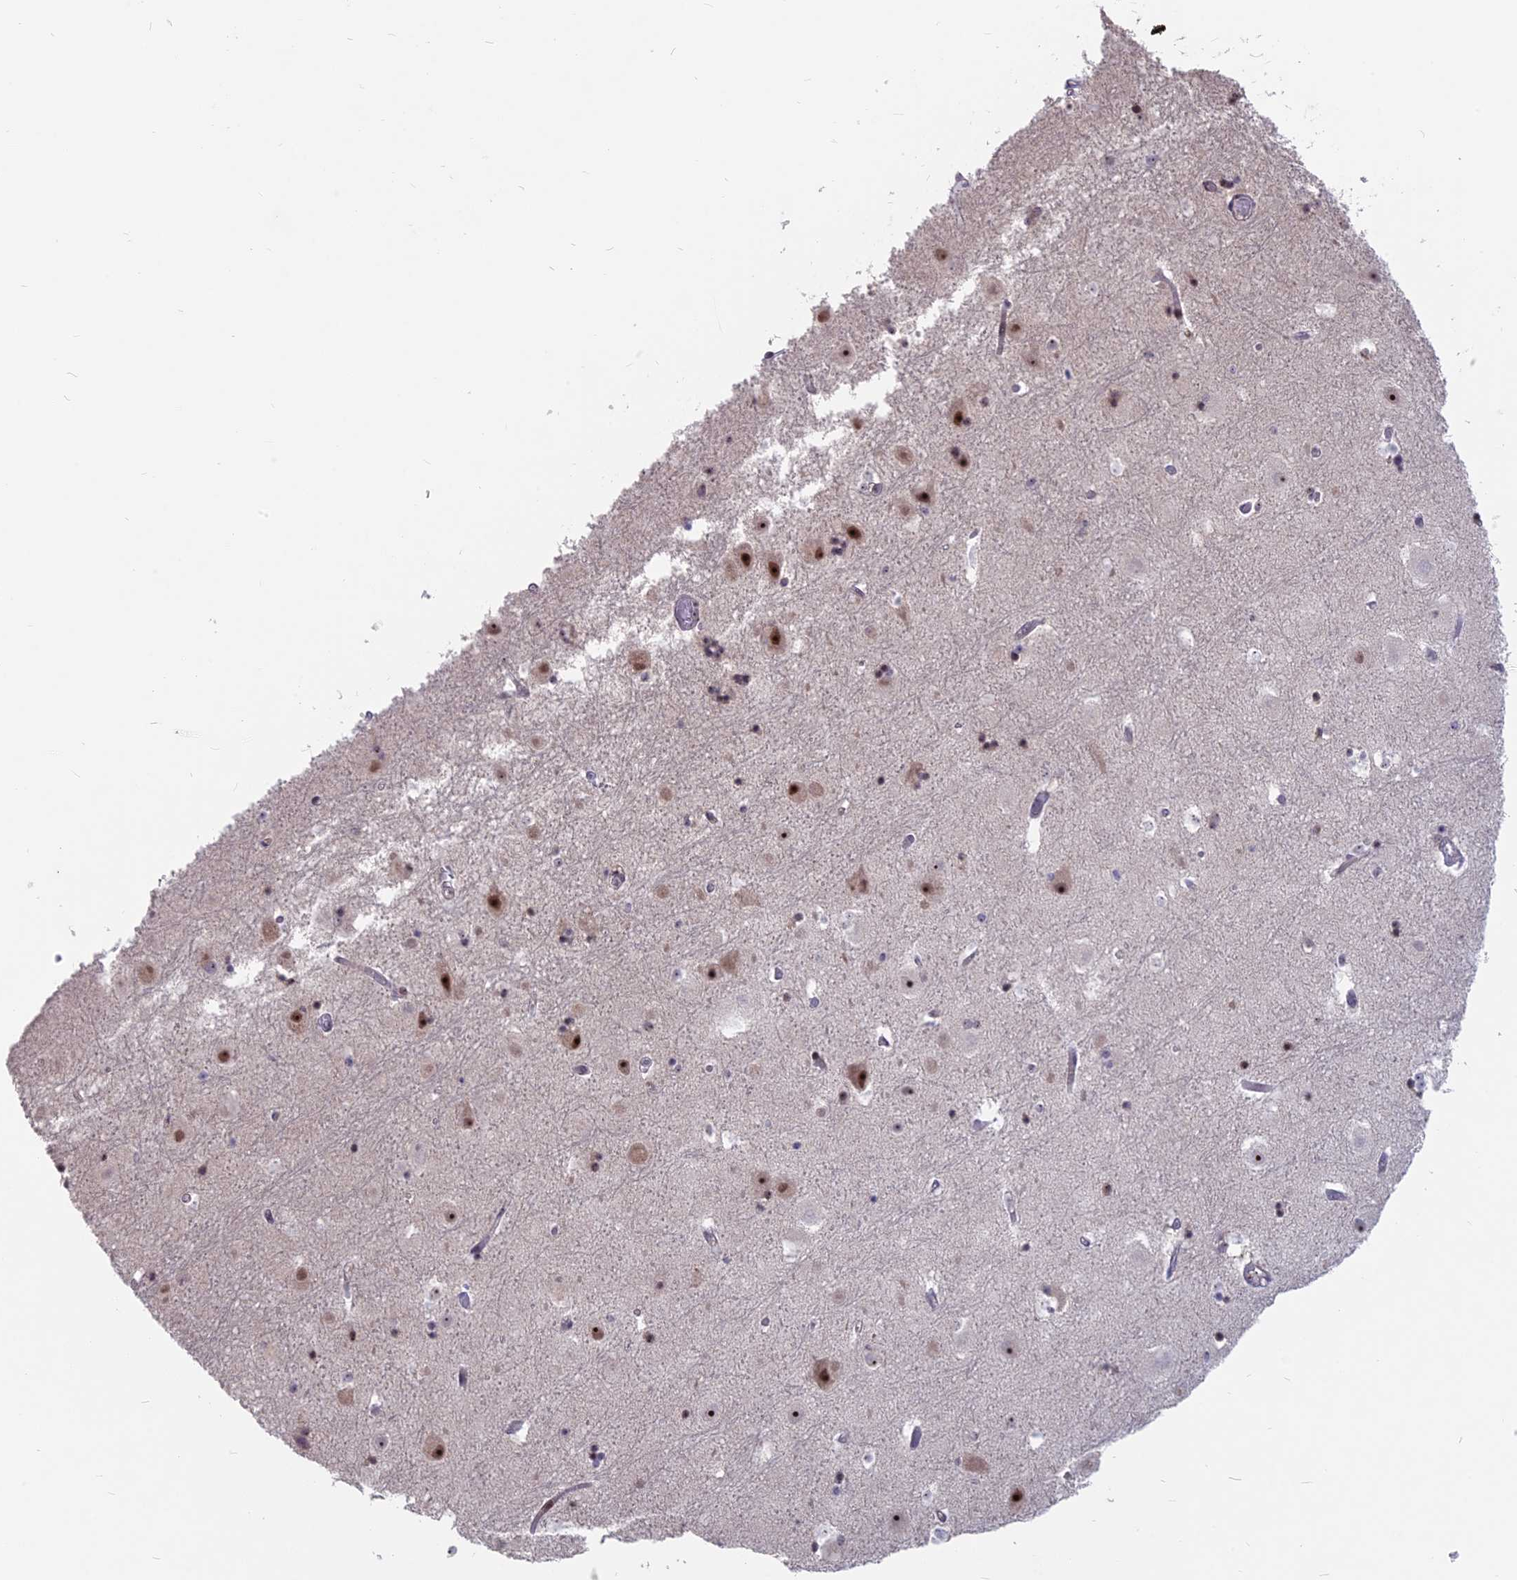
{"staining": {"intensity": "weak", "quantity": "<25%", "location": "nuclear"}, "tissue": "hippocampus", "cell_type": "Glial cells", "image_type": "normal", "snomed": [{"axis": "morphology", "description": "Normal tissue, NOS"}, {"axis": "topography", "description": "Hippocampus"}], "caption": "An immunohistochemistry (IHC) histopathology image of normal hippocampus is shown. There is no staining in glial cells of hippocampus.", "gene": "FAM131A", "patient": {"sex": "female", "age": 52}}